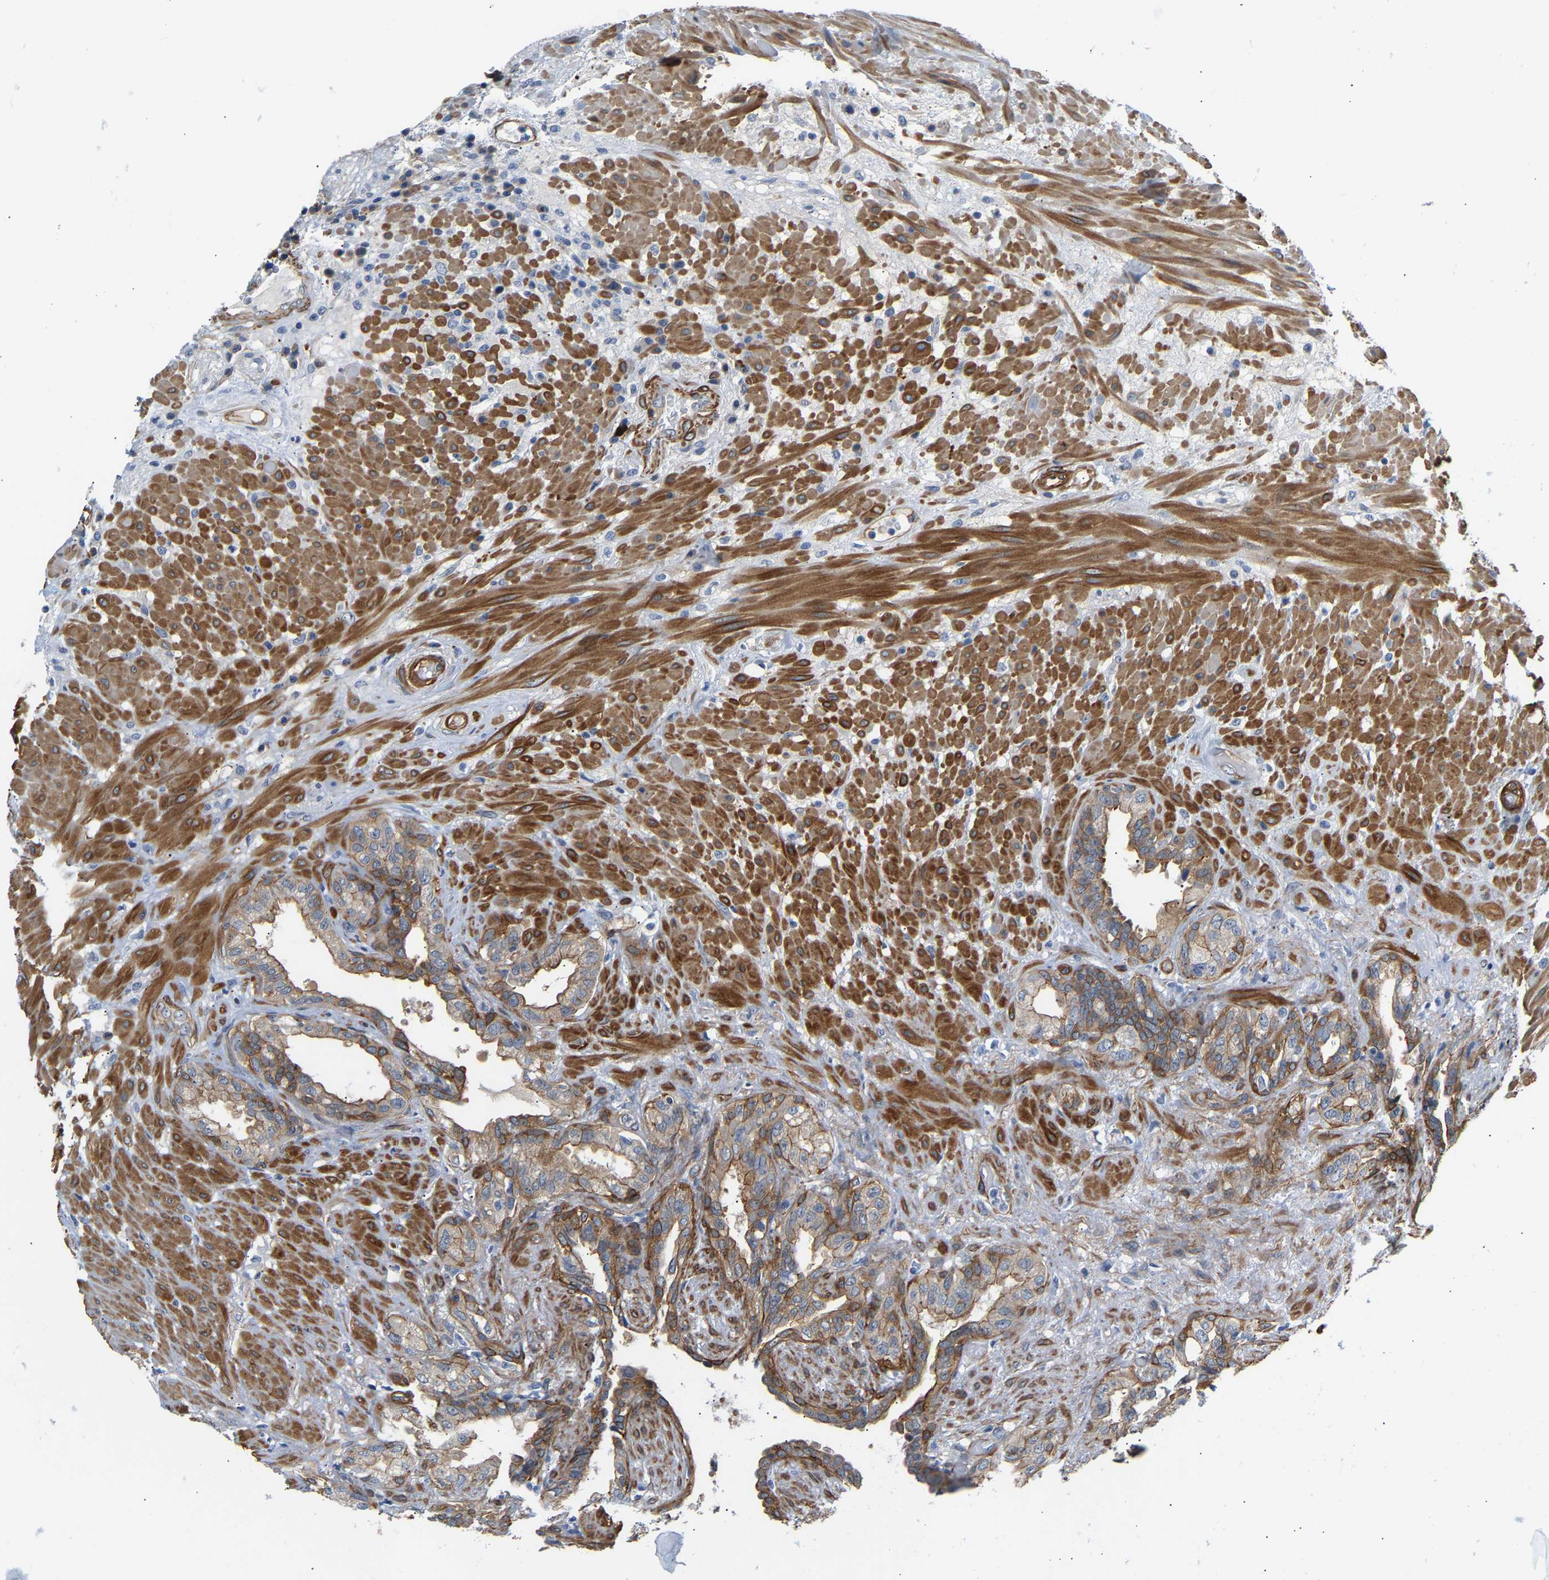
{"staining": {"intensity": "moderate", "quantity": "<25%", "location": "cytoplasmic/membranous"}, "tissue": "seminal vesicle", "cell_type": "Glandular cells", "image_type": "normal", "snomed": [{"axis": "morphology", "description": "Normal tissue, NOS"}, {"axis": "topography", "description": "Seminal veicle"}], "caption": "This histopathology image shows normal seminal vesicle stained with immunohistochemistry to label a protein in brown. The cytoplasmic/membranous of glandular cells show moderate positivity for the protein. Nuclei are counter-stained blue.", "gene": "PAWR", "patient": {"sex": "male", "age": 61}}